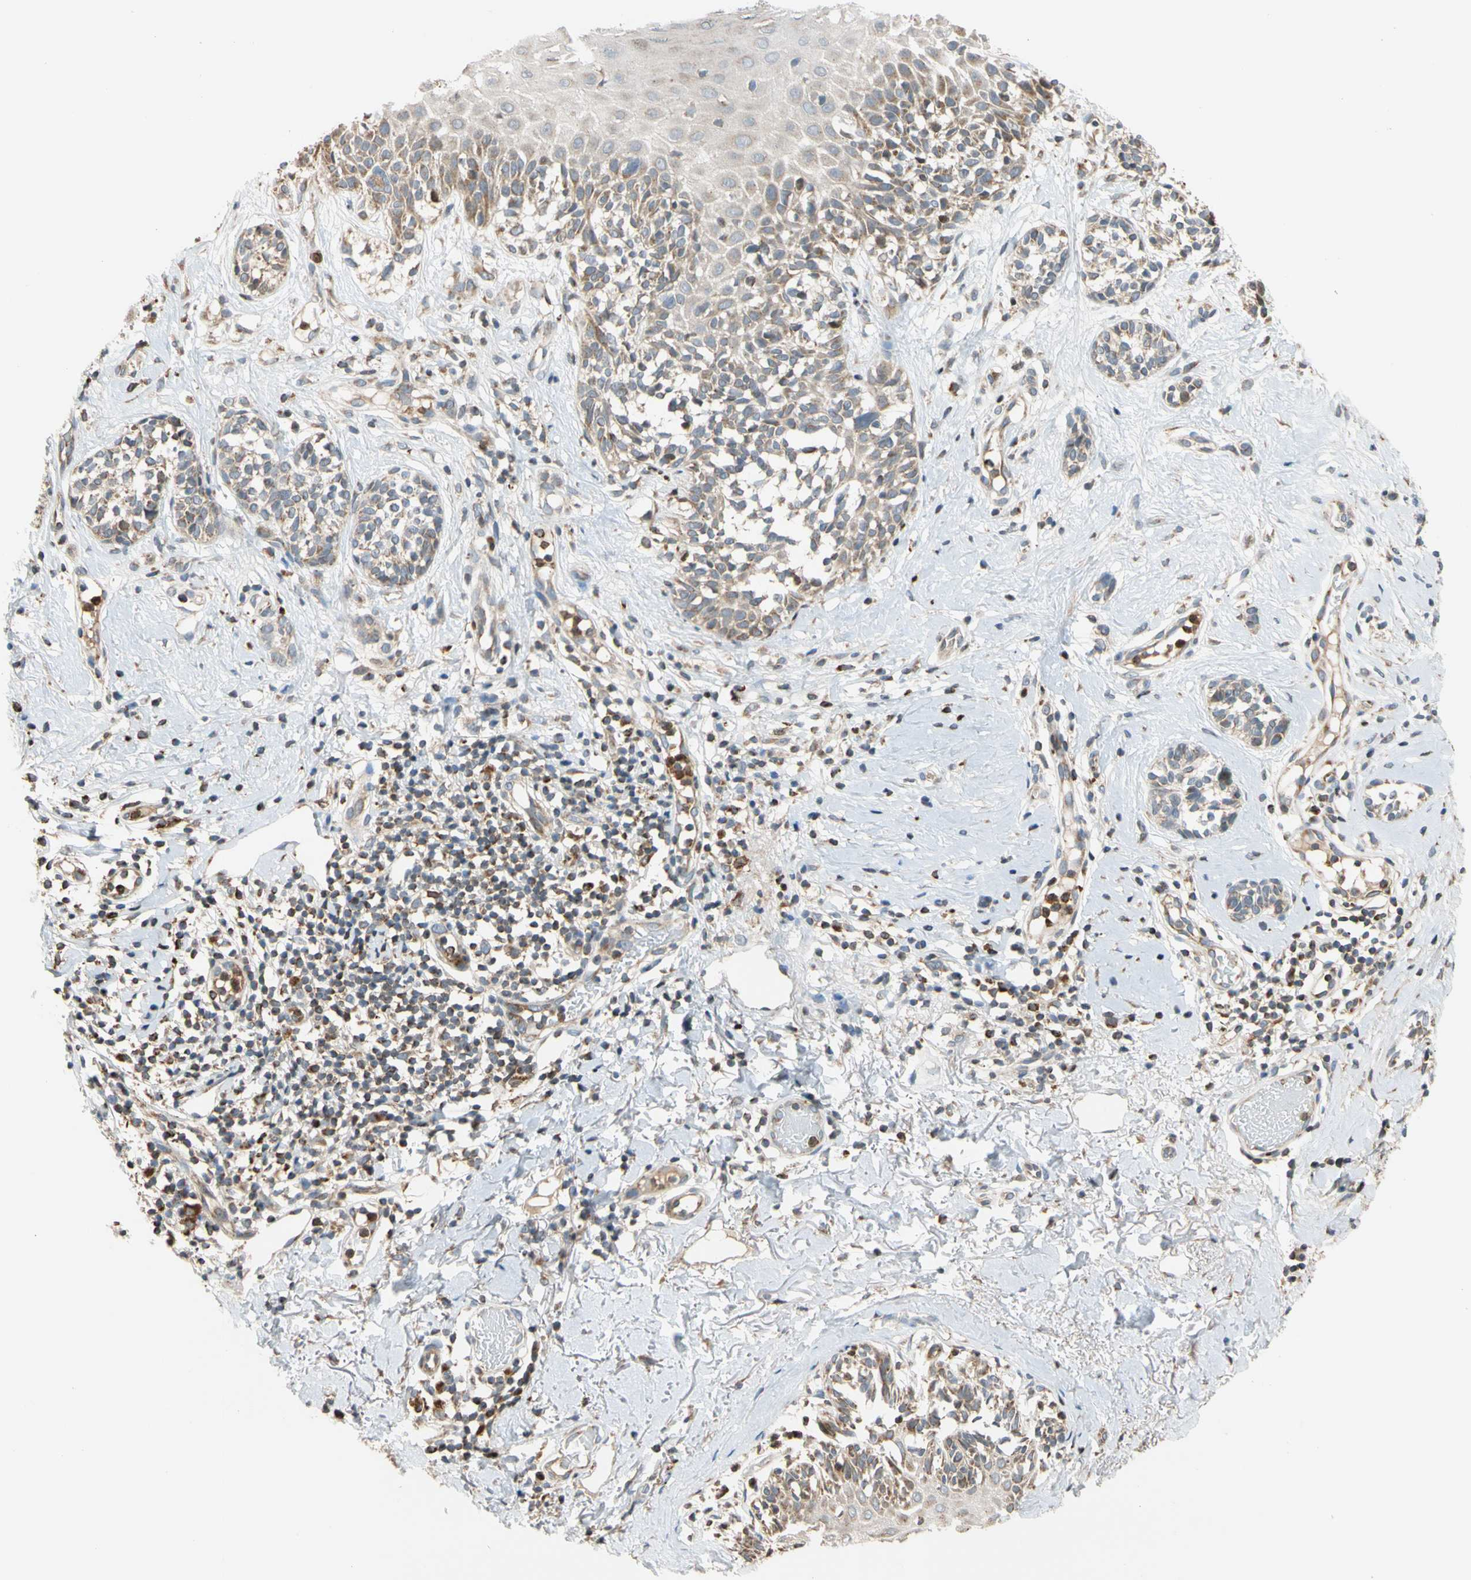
{"staining": {"intensity": "weak", "quantity": "25%-75%", "location": "cytoplasmic/membranous"}, "tissue": "melanoma", "cell_type": "Tumor cells", "image_type": "cancer", "snomed": [{"axis": "morphology", "description": "Malignant melanoma, NOS"}, {"axis": "topography", "description": "Skin"}], "caption": "Immunohistochemistry (IHC) of malignant melanoma shows low levels of weak cytoplasmic/membranous staining in about 25%-75% of tumor cells.", "gene": "IP6K2", "patient": {"sex": "male", "age": 64}}